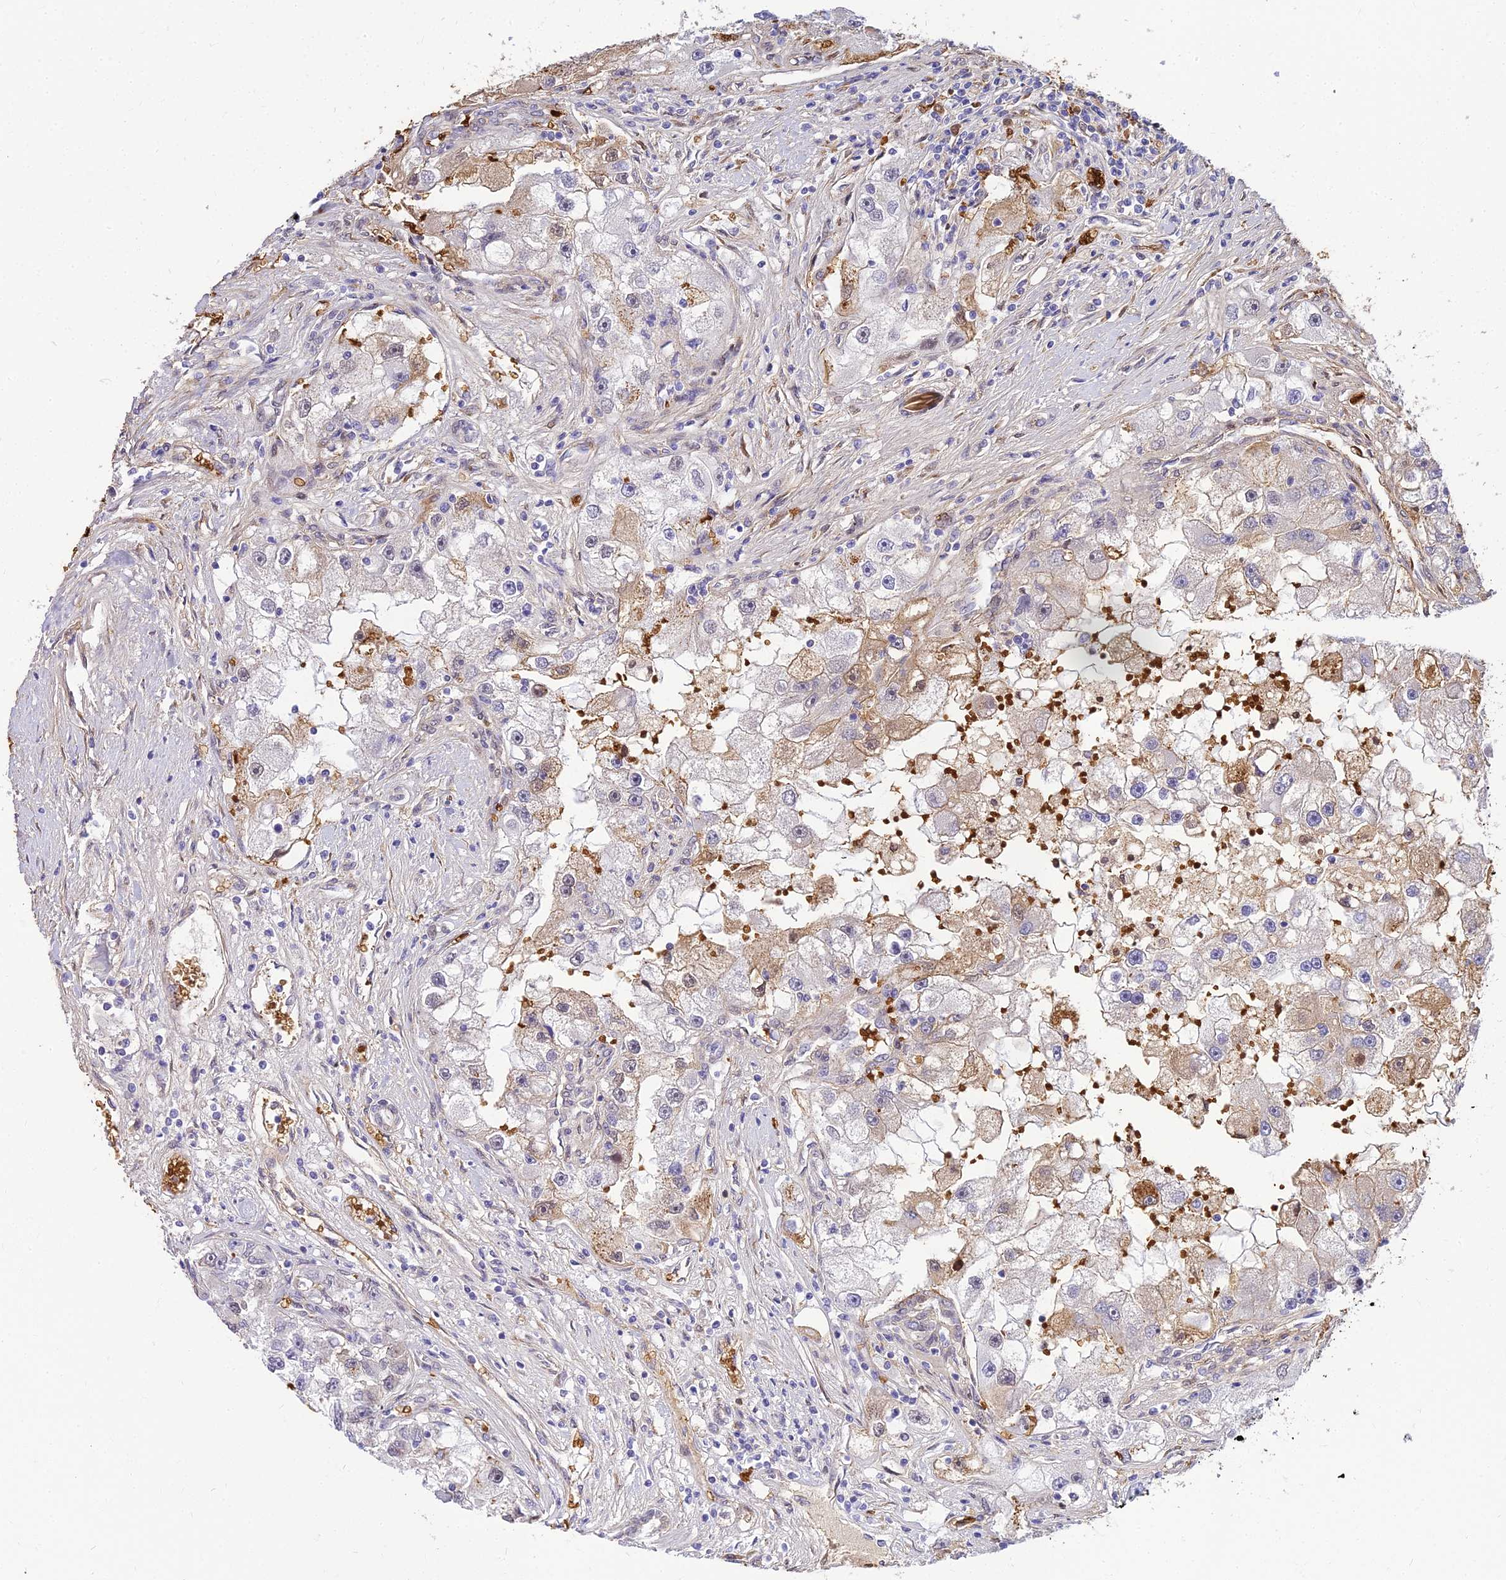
{"staining": {"intensity": "weak", "quantity": "<25%", "location": "cytoplasmic/membranous"}, "tissue": "renal cancer", "cell_type": "Tumor cells", "image_type": "cancer", "snomed": [{"axis": "morphology", "description": "Adenocarcinoma, NOS"}, {"axis": "topography", "description": "Kidney"}], "caption": "The histopathology image displays no significant positivity in tumor cells of renal cancer.", "gene": "BCL9", "patient": {"sex": "male", "age": 63}}